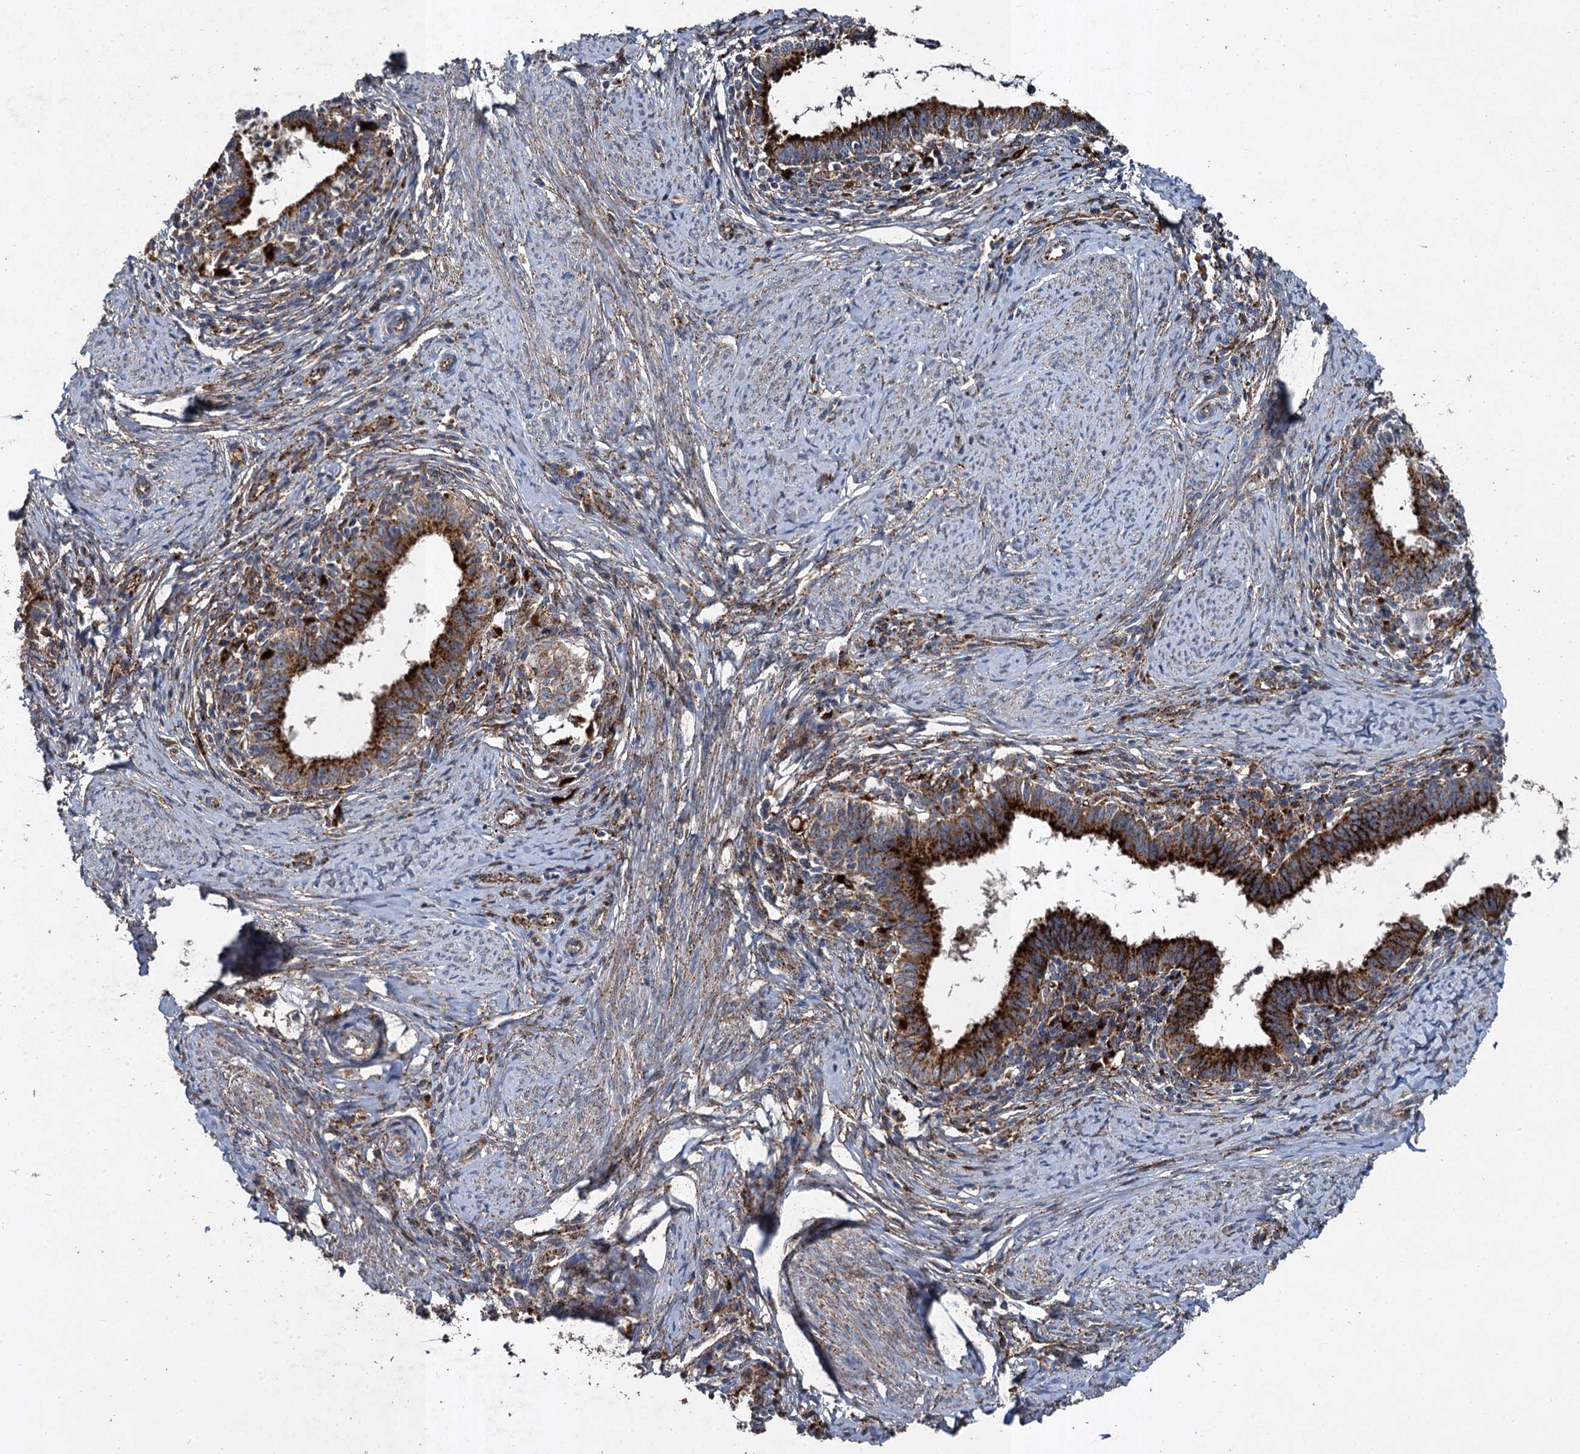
{"staining": {"intensity": "strong", "quantity": ">75%", "location": "cytoplasmic/membranous"}, "tissue": "cervical cancer", "cell_type": "Tumor cells", "image_type": "cancer", "snomed": [{"axis": "morphology", "description": "Adenocarcinoma, NOS"}, {"axis": "topography", "description": "Cervix"}], "caption": "This is a histology image of immunohistochemistry staining of adenocarcinoma (cervical), which shows strong expression in the cytoplasmic/membranous of tumor cells.", "gene": "GBA1", "patient": {"sex": "female", "age": 36}}